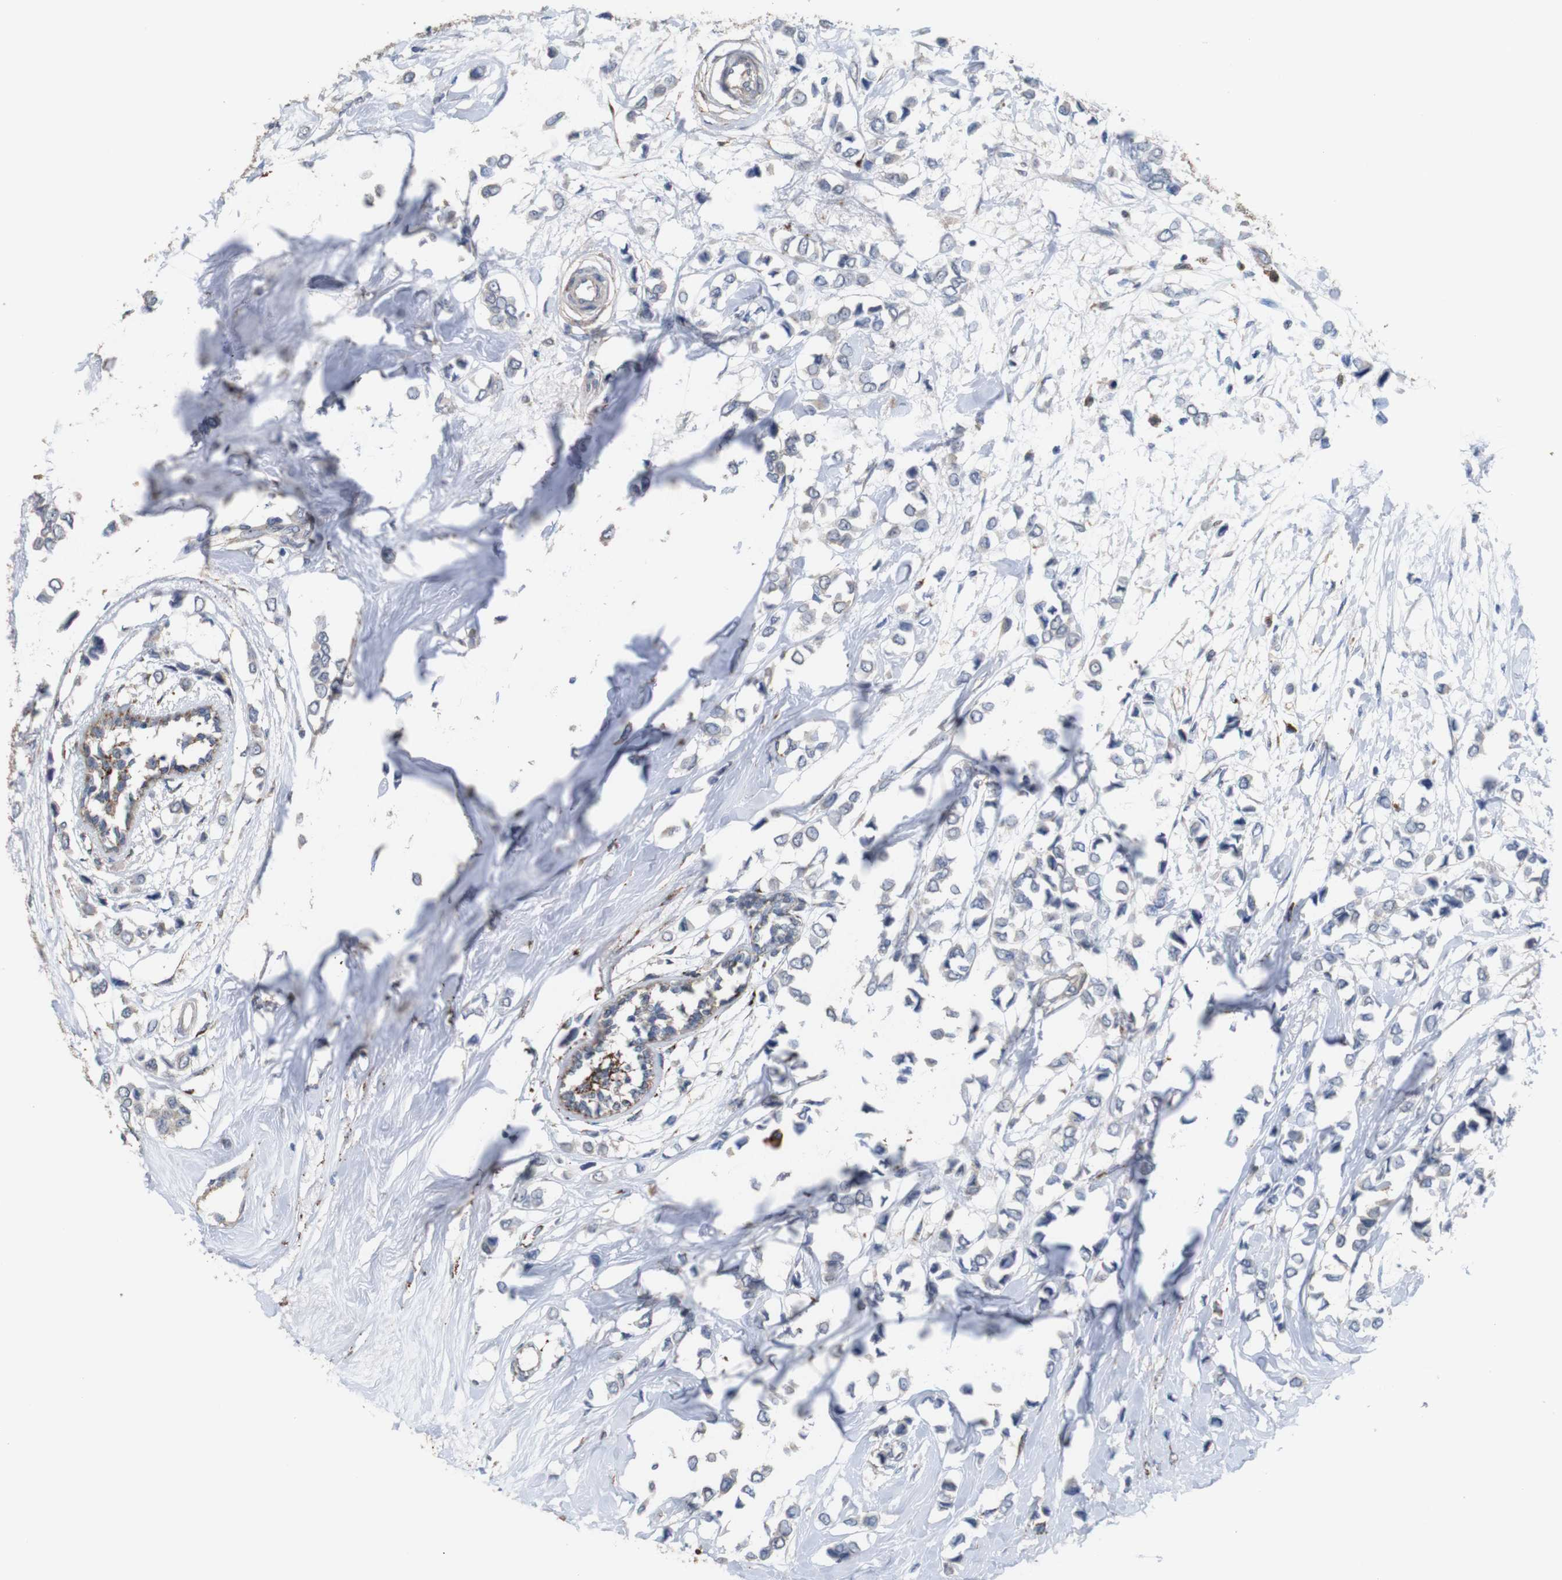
{"staining": {"intensity": "weak", "quantity": "<25%", "location": "cytoplasmic/membranous"}, "tissue": "breast cancer", "cell_type": "Tumor cells", "image_type": "cancer", "snomed": [{"axis": "morphology", "description": "Lobular carcinoma"}, {"axis": "topography", "description": "Breast"}], "caption": "IHC of breast cancer (lobular carcinoma) exhibits no expression in tumor cells.", "gene": "PTPRR", "patient": {"sex": "female", "age": 51}}